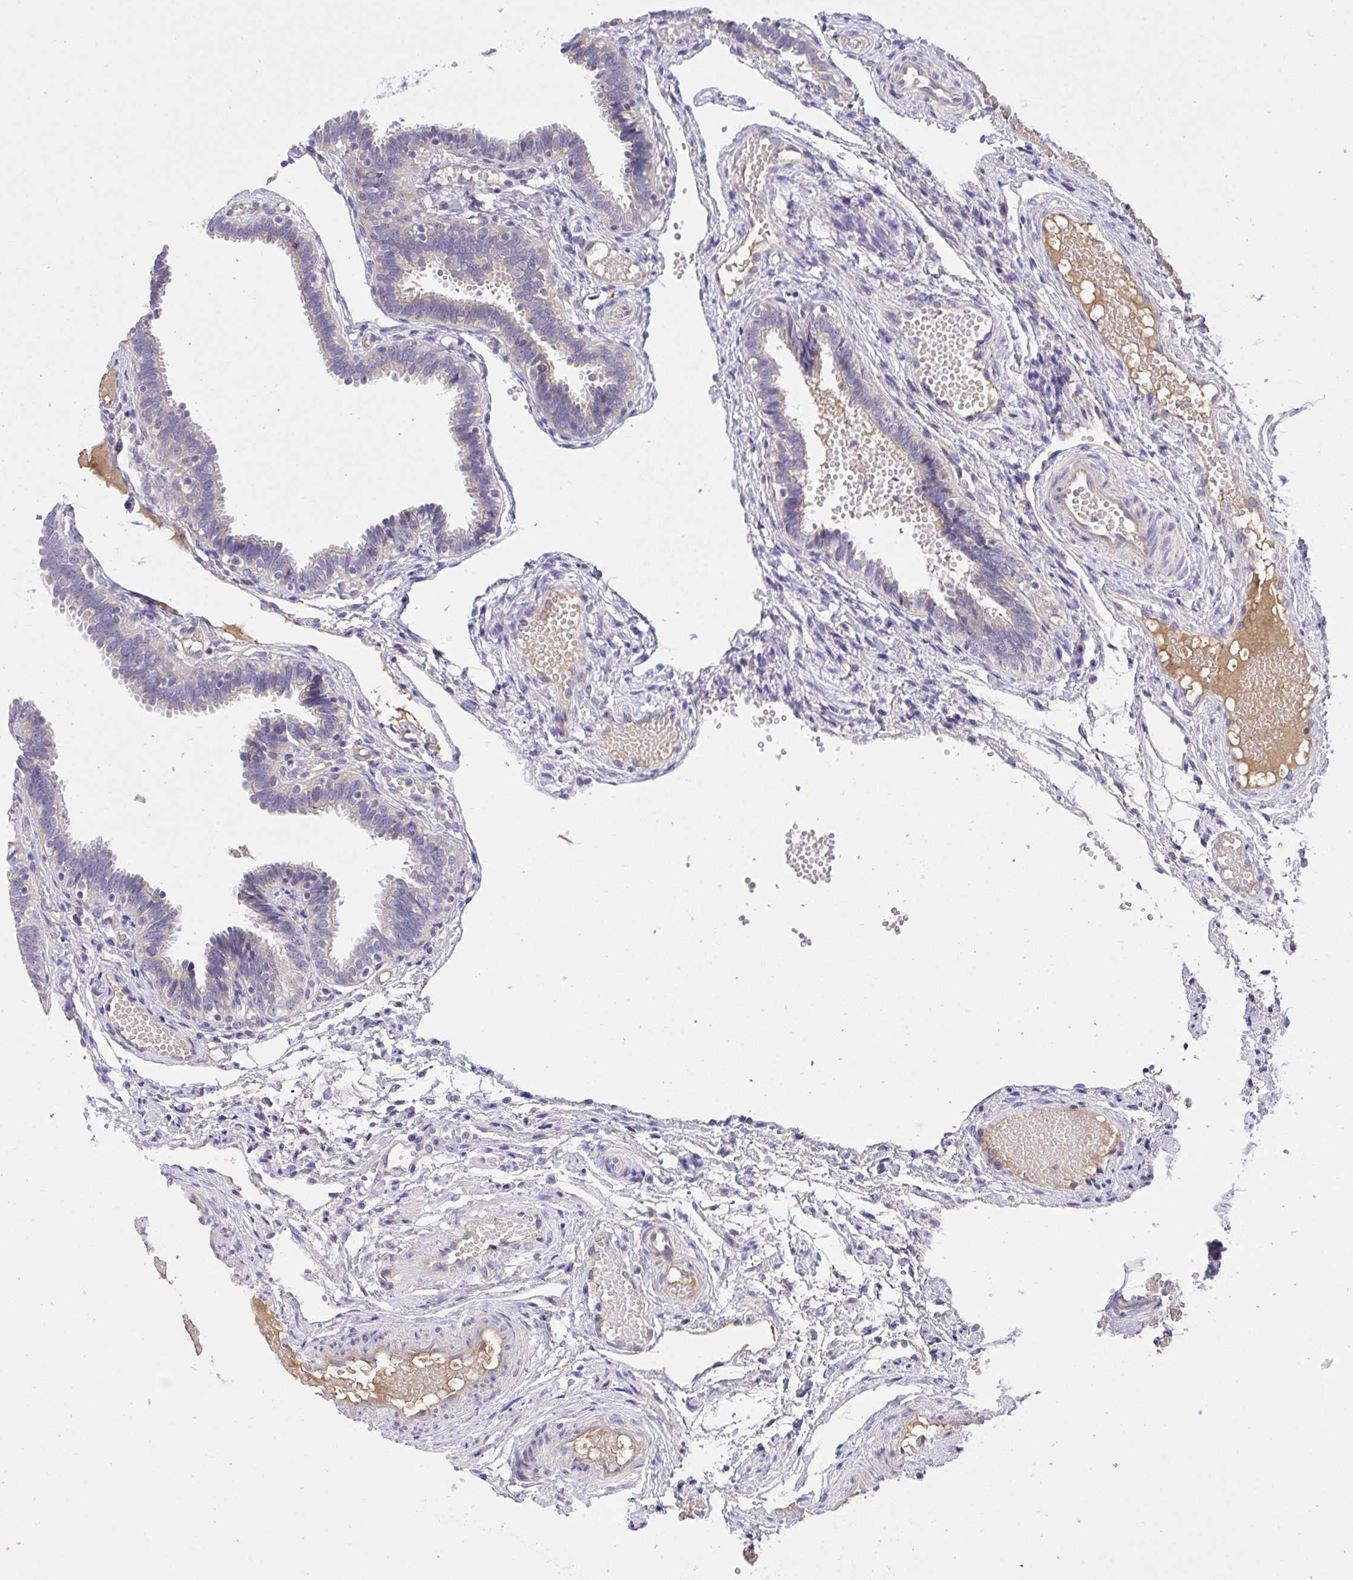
{"staining": {"intensity": "weak", "quantity": "25%-75%", "location": "cytoplasmic/membranous"}, "tissue": "fallopian tube", "cell_type": "Glandular cells", "image_type": "normal", "snomed": [{"axis": "morphology", "description": "Normal tissue, NOS"}, {"axis": "topography", "description": "Fallopian tube"}], "caption": "Human fallopian tube stained for a protein (brown) exhibits weak cytoplasmic/membranous positive positivity in approximately 25%-75% of glandular cells.", "gene": "ZNF581", "patient": {"sex": "female", "age": 37}}